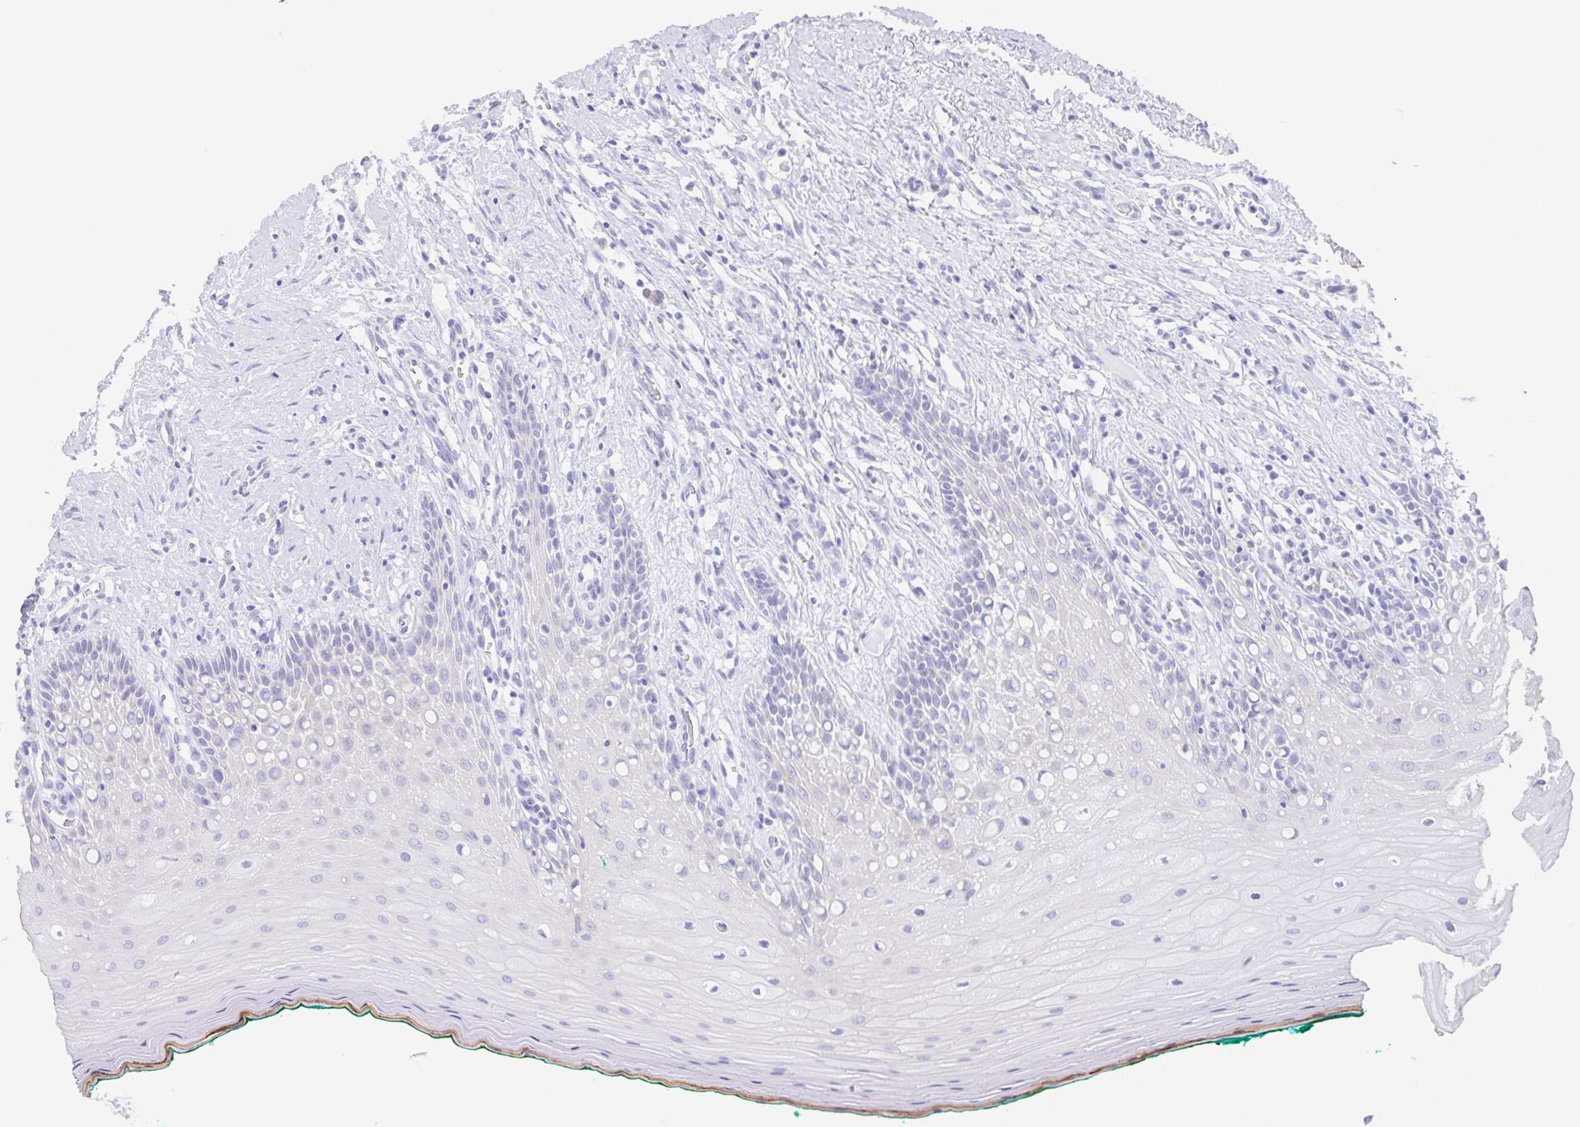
{"staining": {"intensity": "negative", "quantity": "none", "location": "none"}, "tissue": "oral mucosa", "cell_type": "Squamous epithelial cells", "image_type": "normal", "snomed": [{"axis": "morphology", "description": "Normal tissue, NOS"}, {"axis": "topography", "description": "Oral tissue"}], "caption": "Immunohistochemical staining of normal human oral mucosa exhibits no significant staining in squamous epithelial cells. (DAB IHC visualized using brightfield microscopy, high magnification).", "gene": "SCG3", "patient": {"sex": "female", "age": 83}}